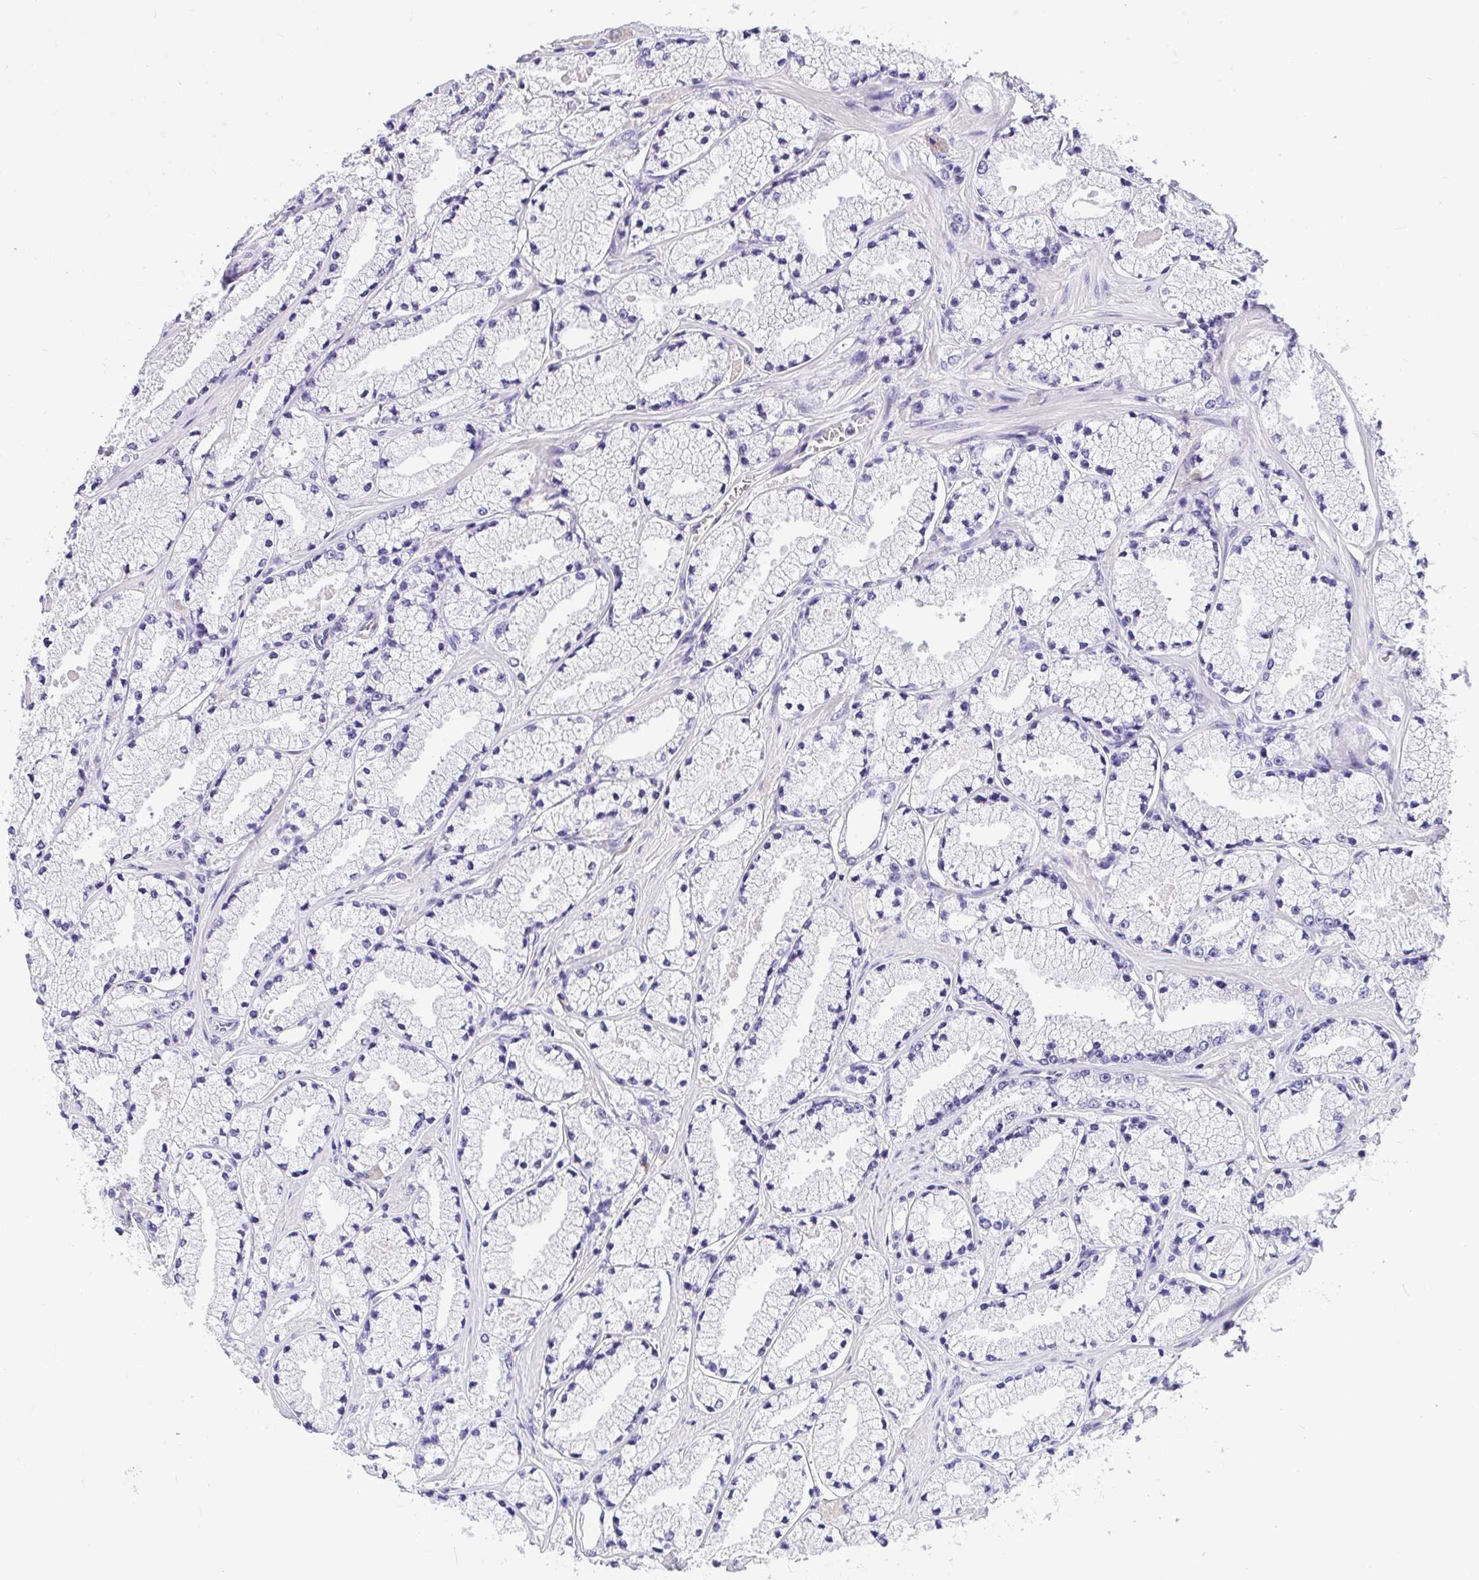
{"staining": {"intensity": "negative", "quantity": "none", "location": "none"}, "tissue": "prostate cancer", "cell_type": "Tumor cells", "image_type": "cancer", "snomed": [{"axis": "morphology", "description": "Adenocarcinoma, High grade"}, {"axis": "topography", "description": "Prostate"}], "caption": "Protein analysis of adenocarcinoma (high-grade) (prostate) displays no significant positivity in tumor cells.", "gene": "ADRA2C", "patient": {"sex": "male", "age": 63}}